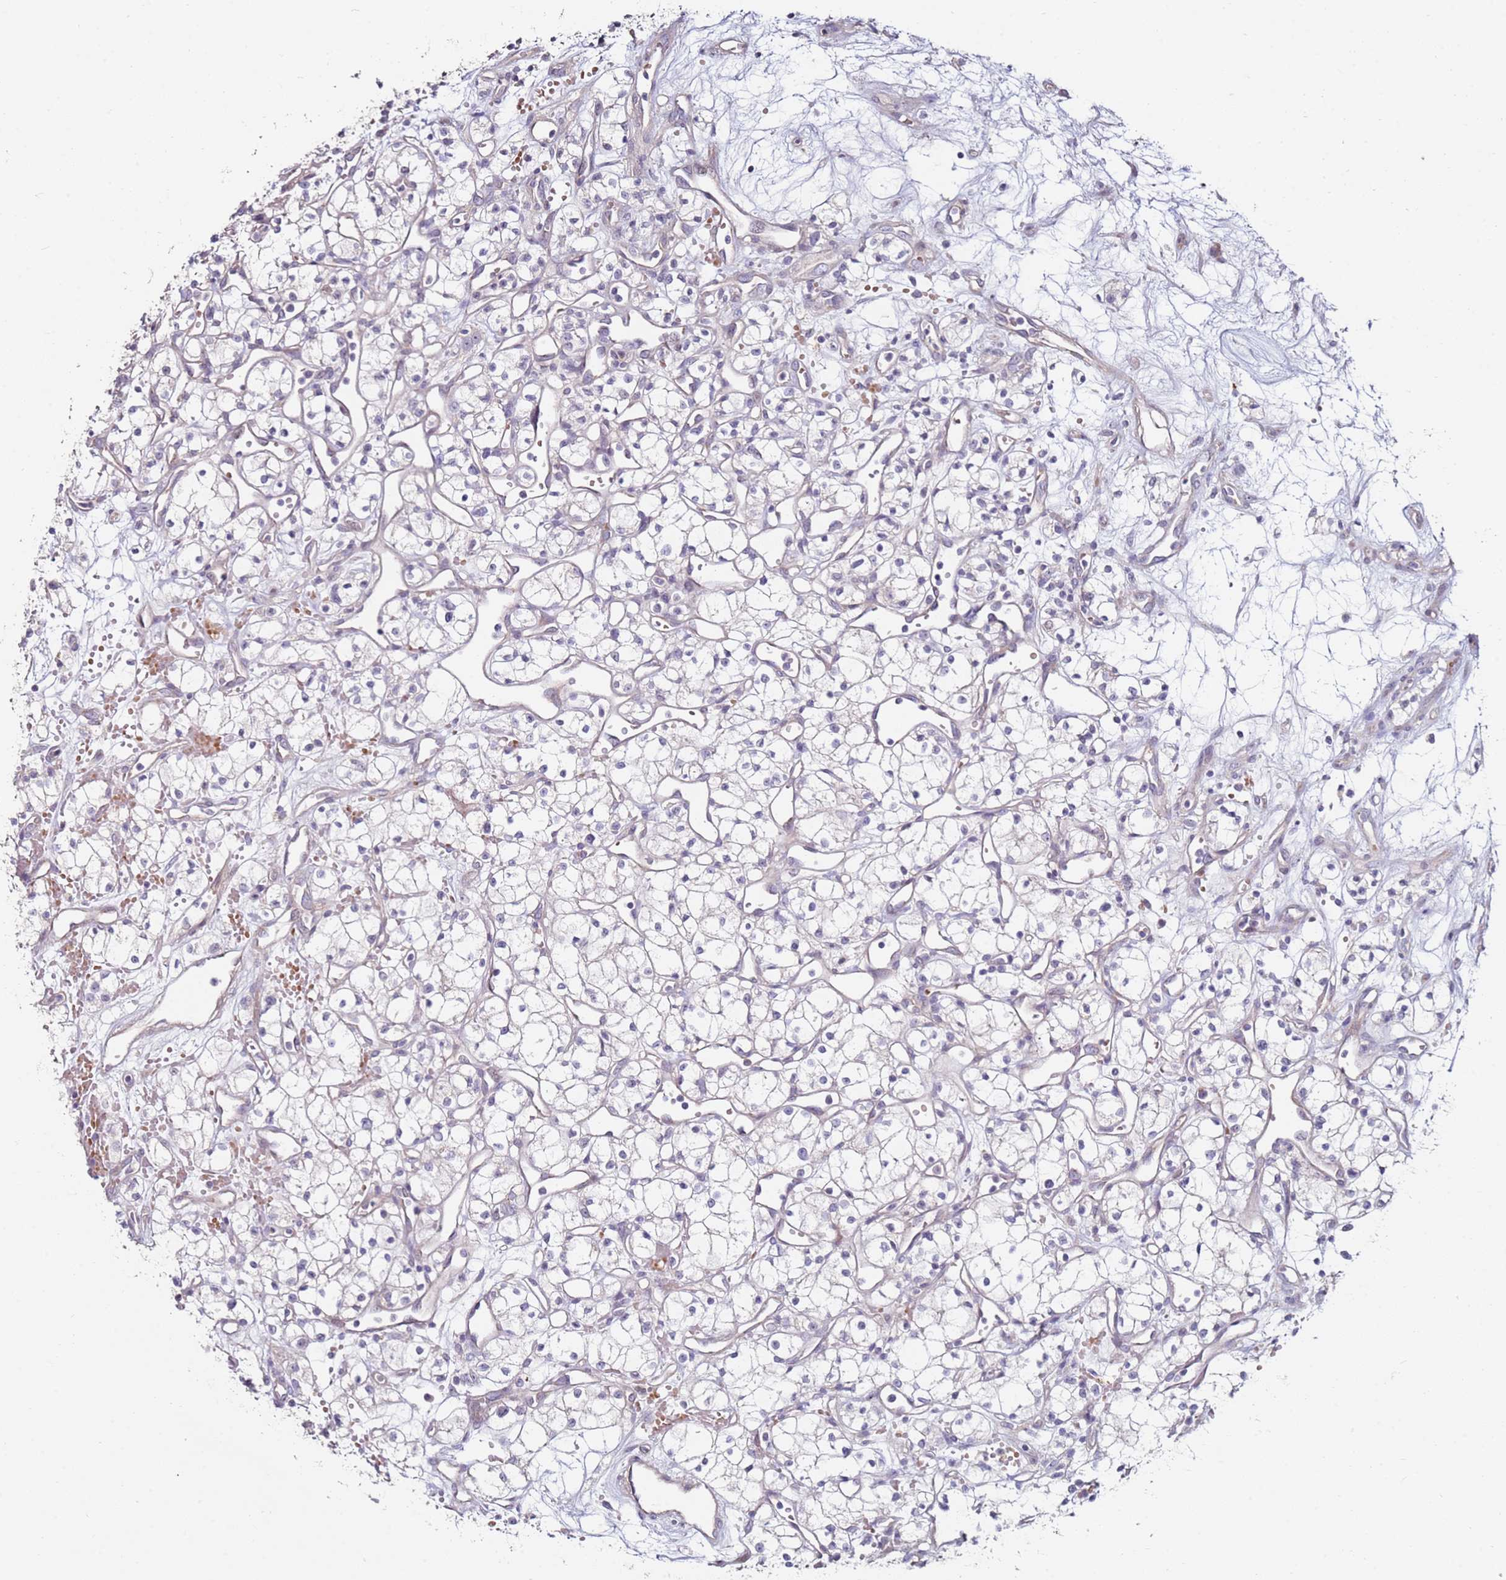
{"staining": {"intensity": "negative", "quantity": "none", "location": "none"}, "tissue": "renal cancer", "cell_type": "Tumor cells", "image_type": "cancer", "snomed": [{"axis": "morphology", "description": "Adenocarcinoma, NOS"}, {"axis": "topography", "description": "Kidney"}], "caption": "High magnification brightfield microscopy of renal cancer (adenocarcinoma) stained with DAB (brown) and counterstained with hematoxylin (blue): tumor cells show no significant expression. (Stains: DAB (3,3'-diaminobenzidine) immunohistochemistry (IHC) with hematoxylin counter stain, Microscopy: brightfield microscopy at high magnification).", "gene": "RARS2", "patient": {"sex": "male", "age": 59}}